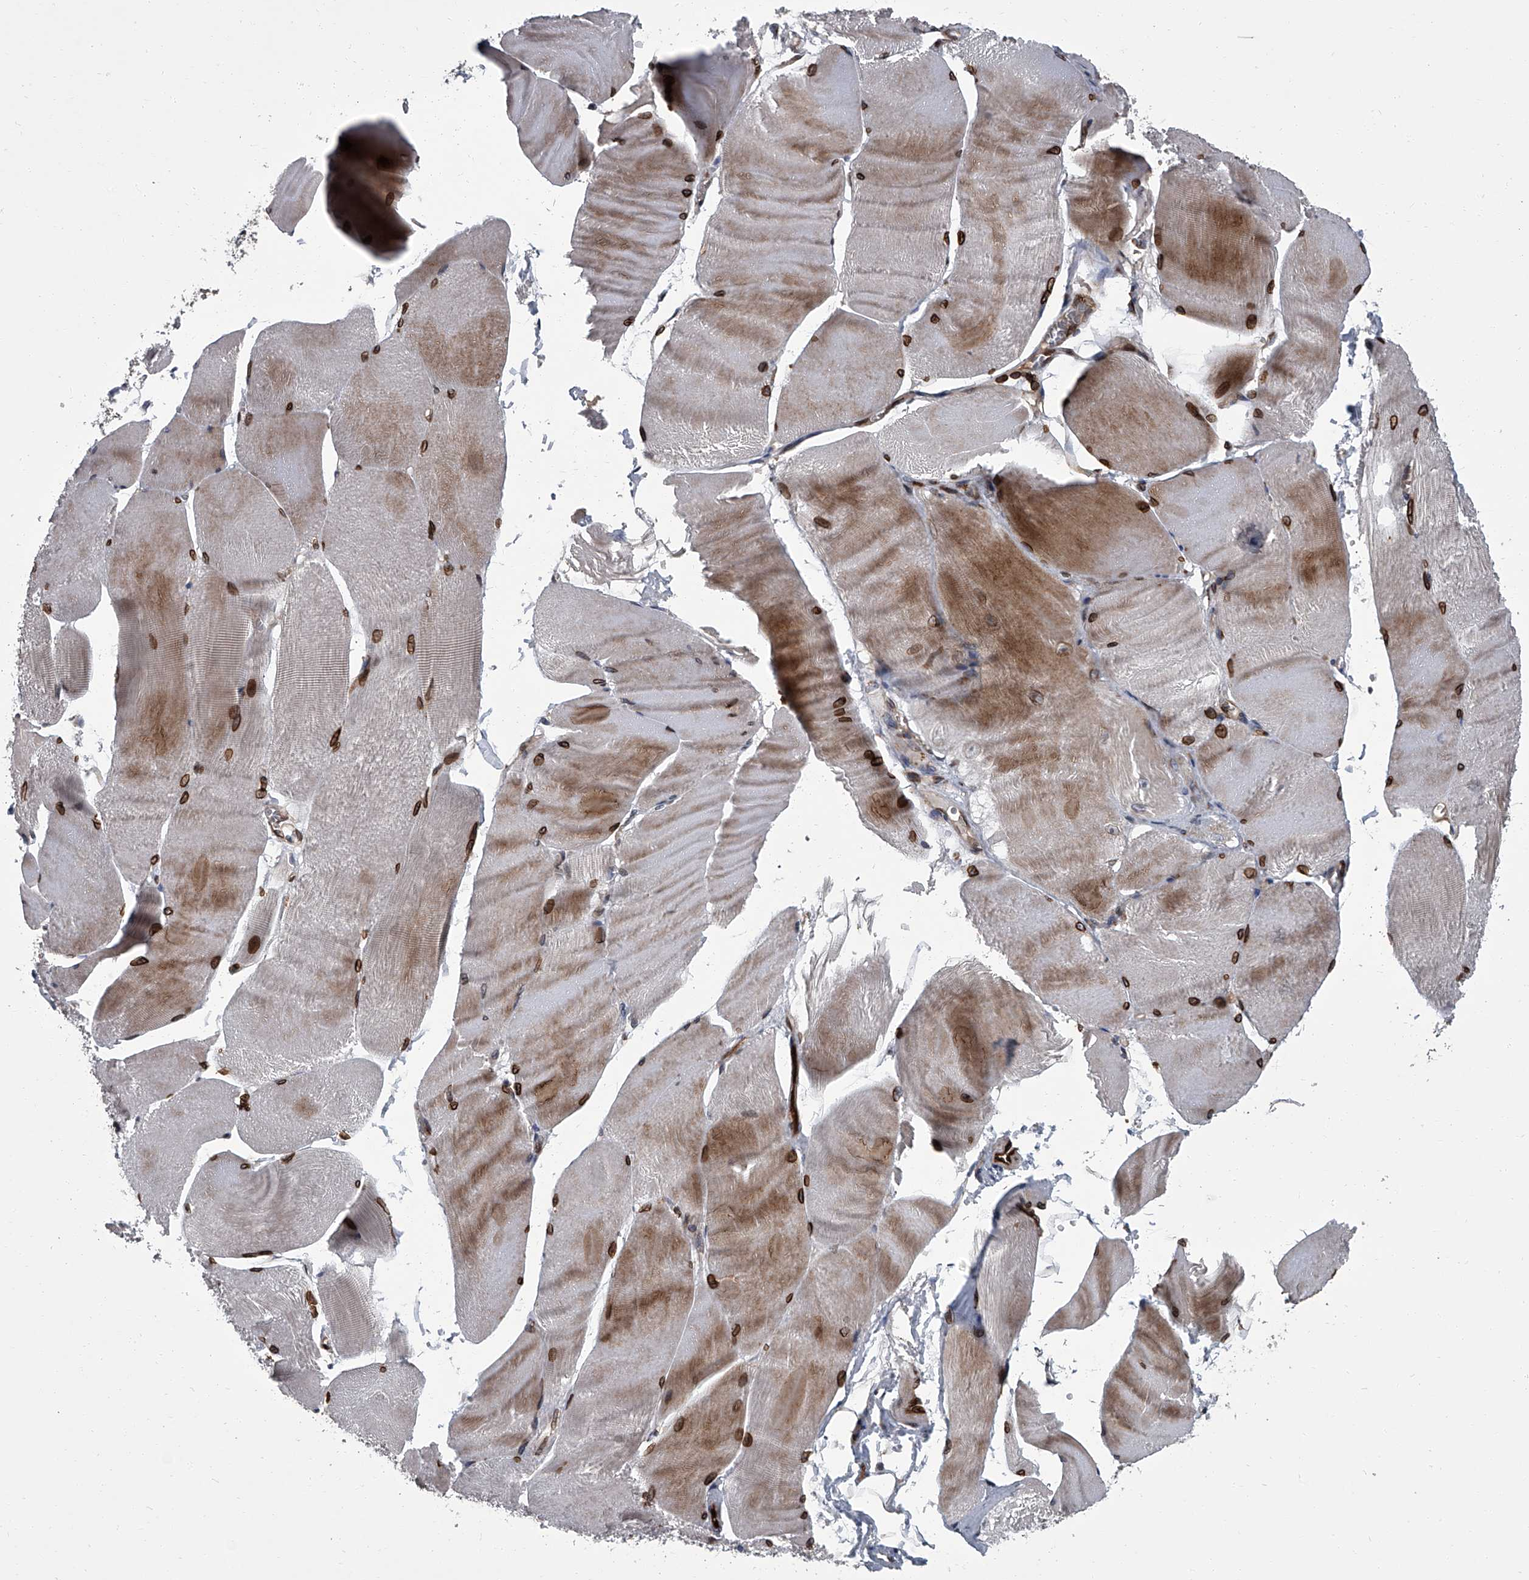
{"staining": {"intensity": "strong", "quantity": ">75%", "location": "cytoplasmic/membranous,nuclear"}, "tissue": "skeletal muscle", "cell_type": "Myocytes", "image_type": "normal", "snomed": [{"axis": "morphology", "description": "Normal tissue, NOS"}, {"axis": "morphology", "description": "Basal cell carcinoma"}, {"axis": "topography", "description": "Skeletal muscle"}], "caption": "Immunohistochemistry (DAB (3,3'-diaminobenzidine)) staining of benign skeletal muscle exhibits strong cytoplasmic/membranous,nuclear protein expression in about >75% of myocytes.", "gene": "LRRC8C", "patient": {"sex": "female", "age": 64}}